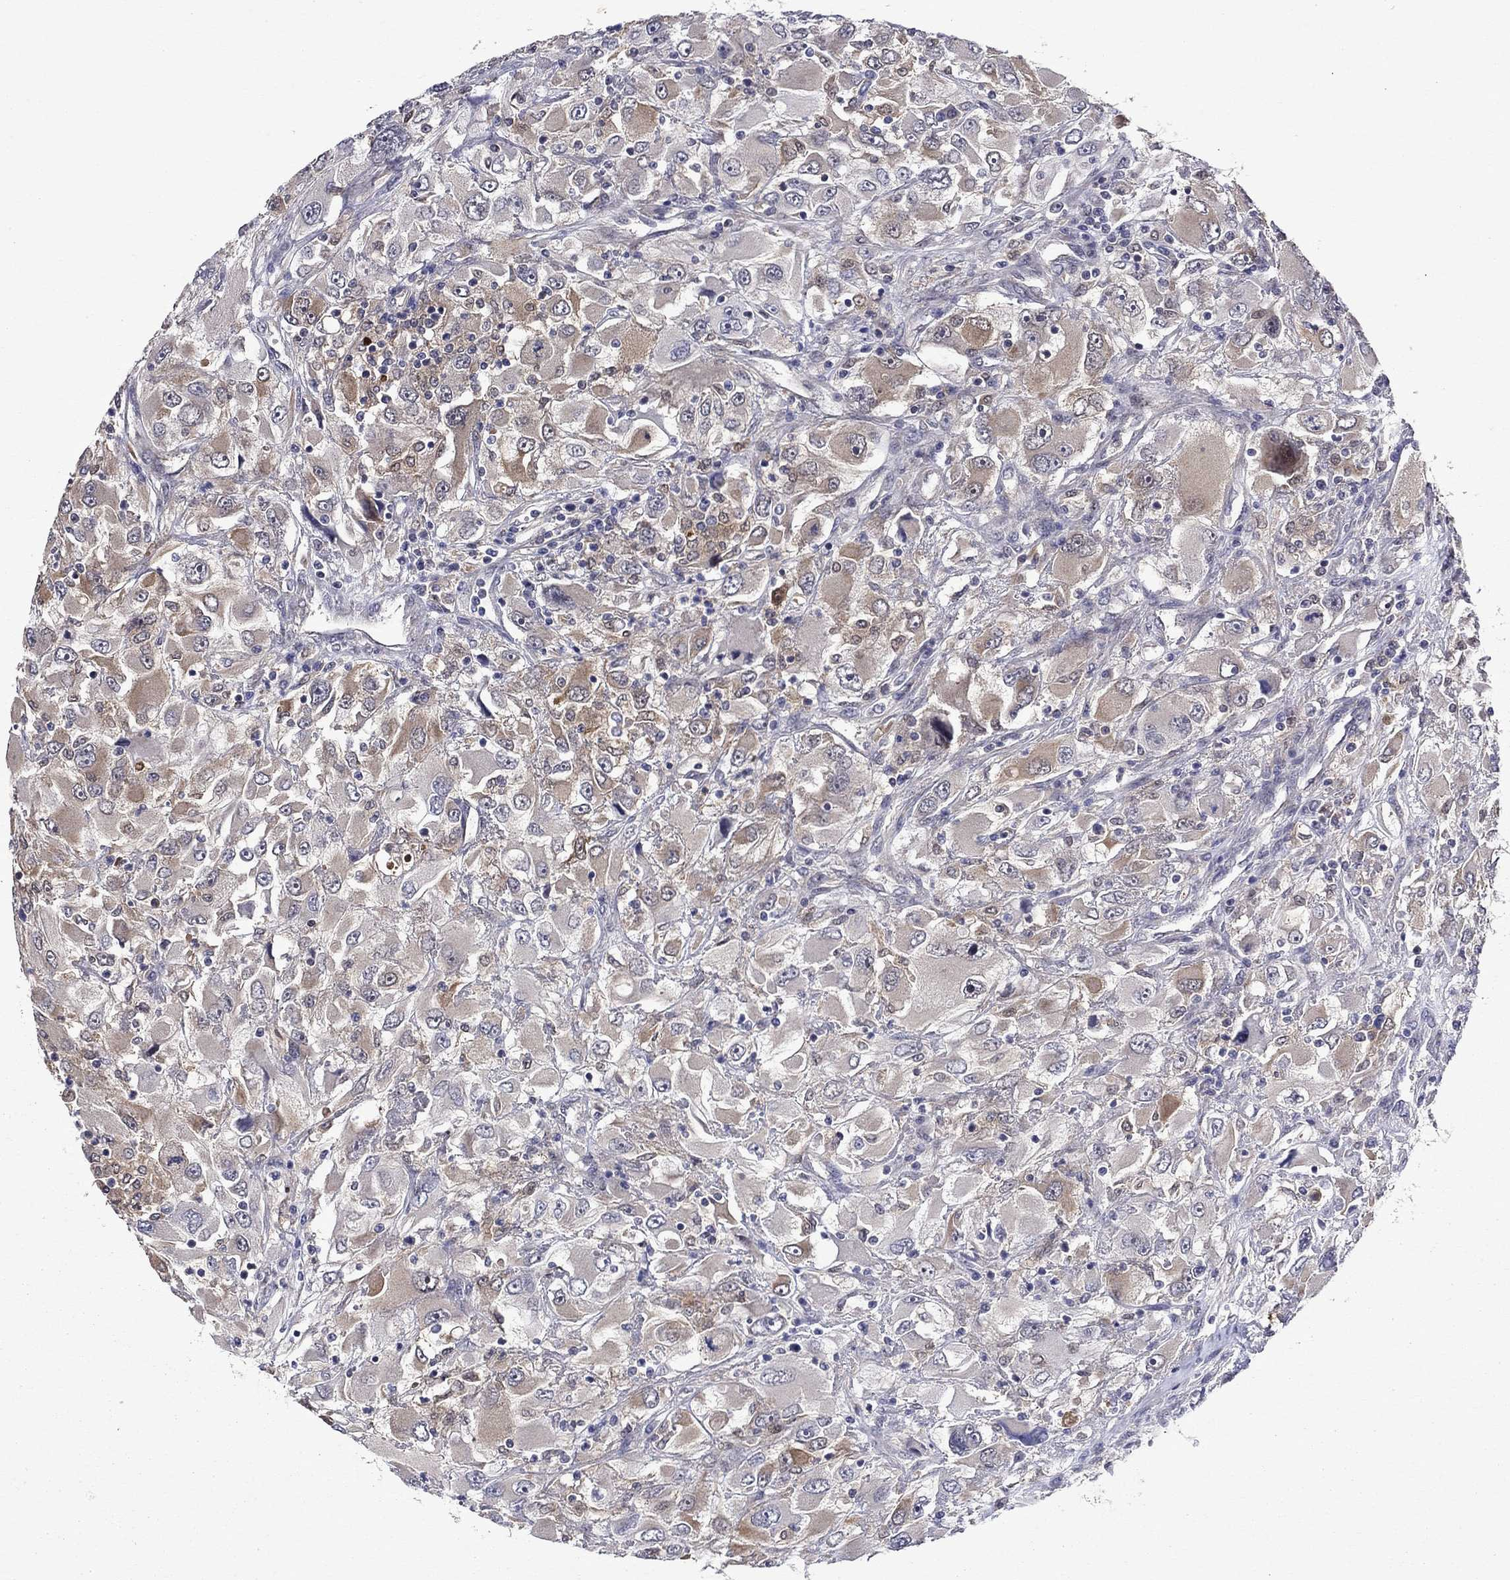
{"staining": {"intensity": "weak", "quantity": "25%-75%", "location": "cytoplasmic/membranous"}, "tissue": "renal cancer", "cell_type": "Tumor cells", "image_type": "cancer", "snomed": [{"axis": "morphology", "description": "Adenocarcinoma, NOS"}, {"axis": "topography", "description": "Kidney"}], "caption": "High-magnification brightfield microscopy of renal adenocarcinoma stained with DAB (3,3'-diaminobenzidine) (brown) and counterstained with hematoxylin (blue). tumor cells exhibit weak cytoplasmic/membranous staining is present in about25%-75% of cells.", "gene": "TPMT", "patient": {"sex": "female", "age": 52}}